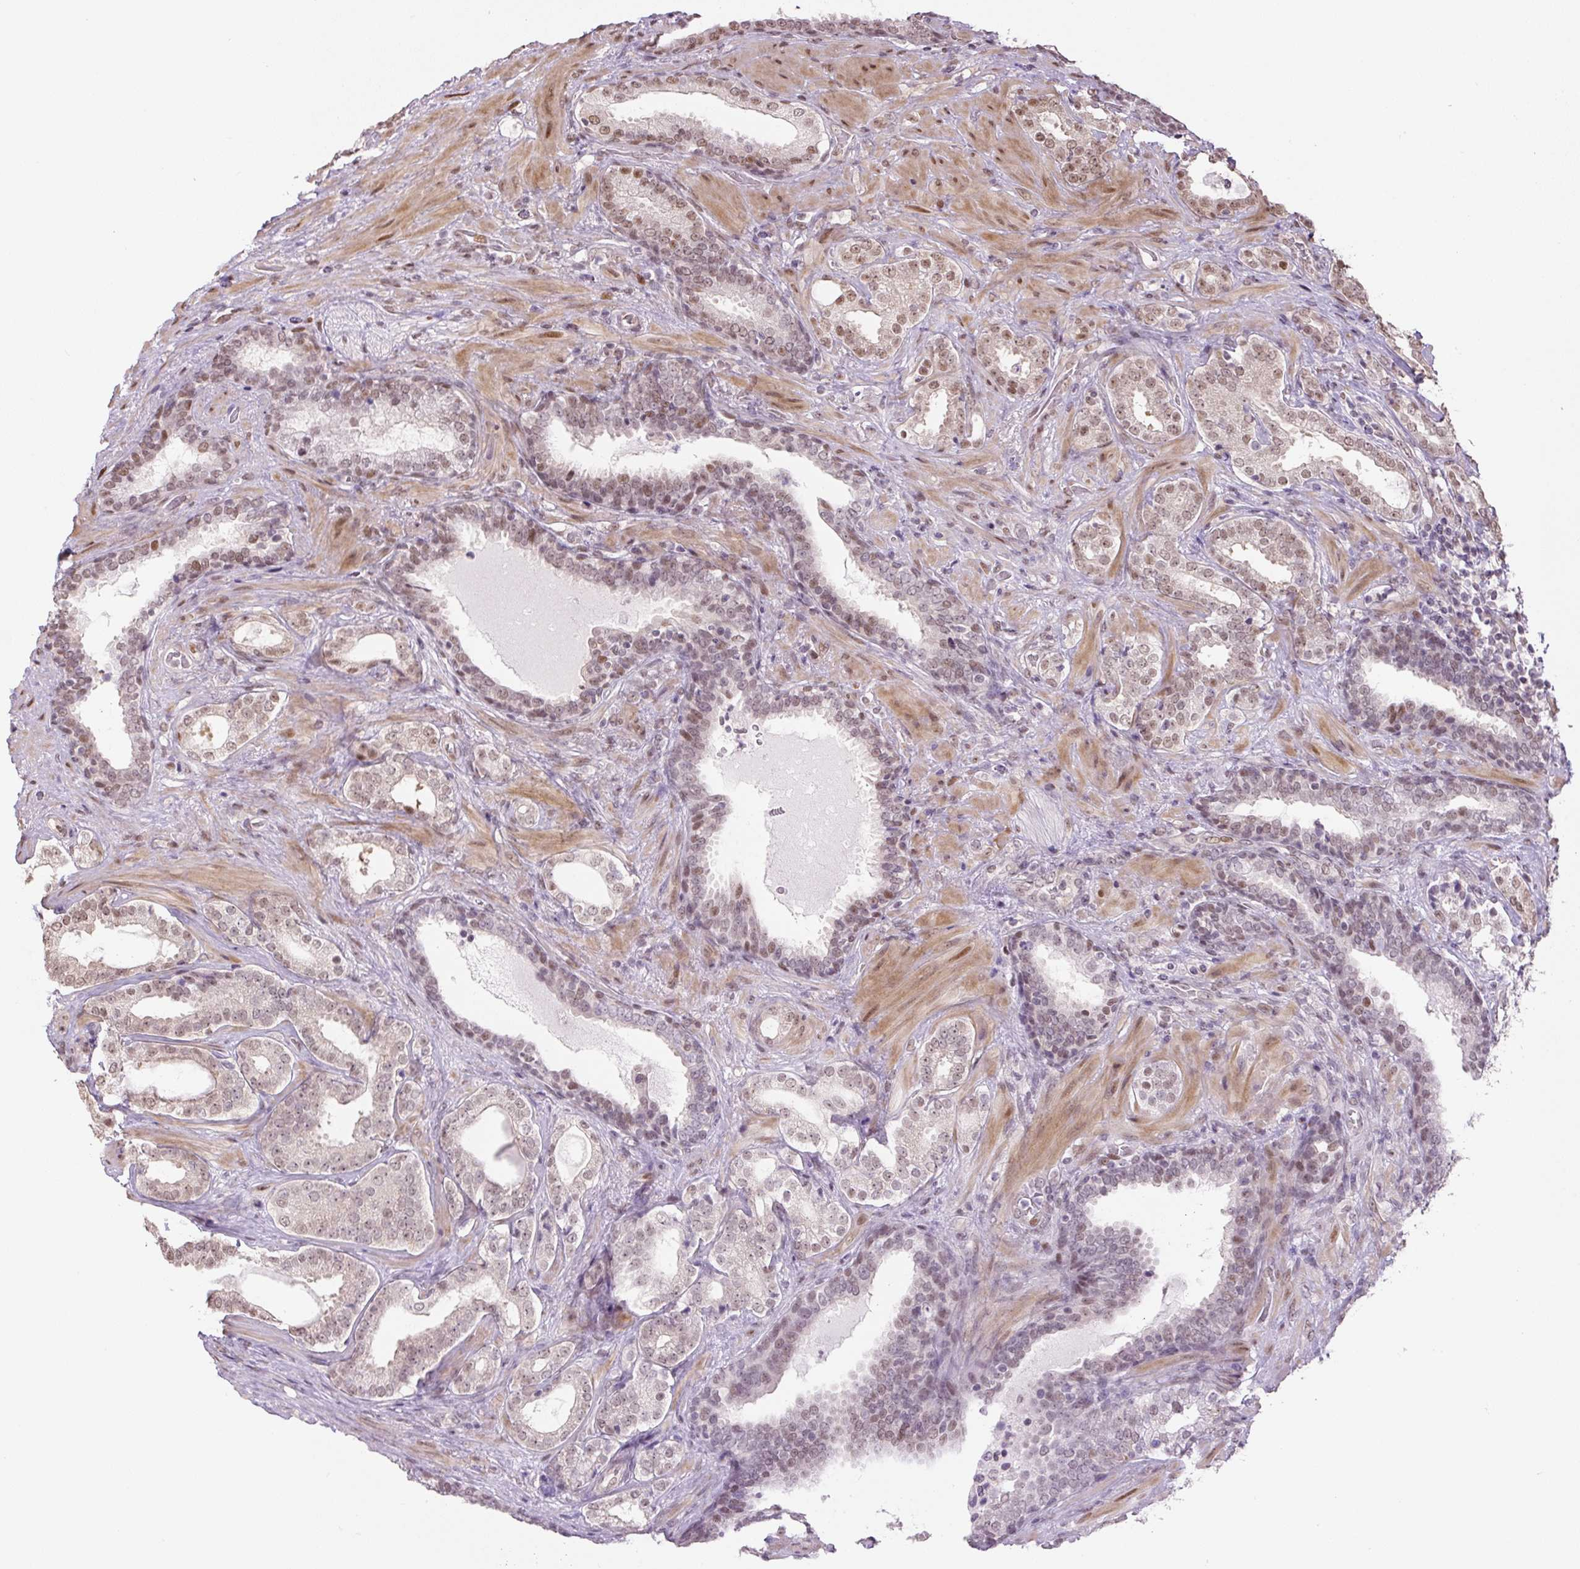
{"staining": {"intensity": "moderate", "quantity": "25%-75%", "location": "nuclear"}, "tissue": "prostate cancer", "cell_type": "Tumor cells", "image_type": "cancer", "snomed": [{"axis": "morphology", "description": "Adenocarcinoma, High grade"}, {"axis": "topography", "description": "Prostate"}], "caption": "Immunohistochemical staining of human high-grade adenocarcinoma (prostate) reveals medium levels of moderate nuclear protein staining in about 25%-75% of tumor cells. Nuclei are stained in blue.", "gene": "TCFL5", "patient": {"sex": "male", "age": 65}}